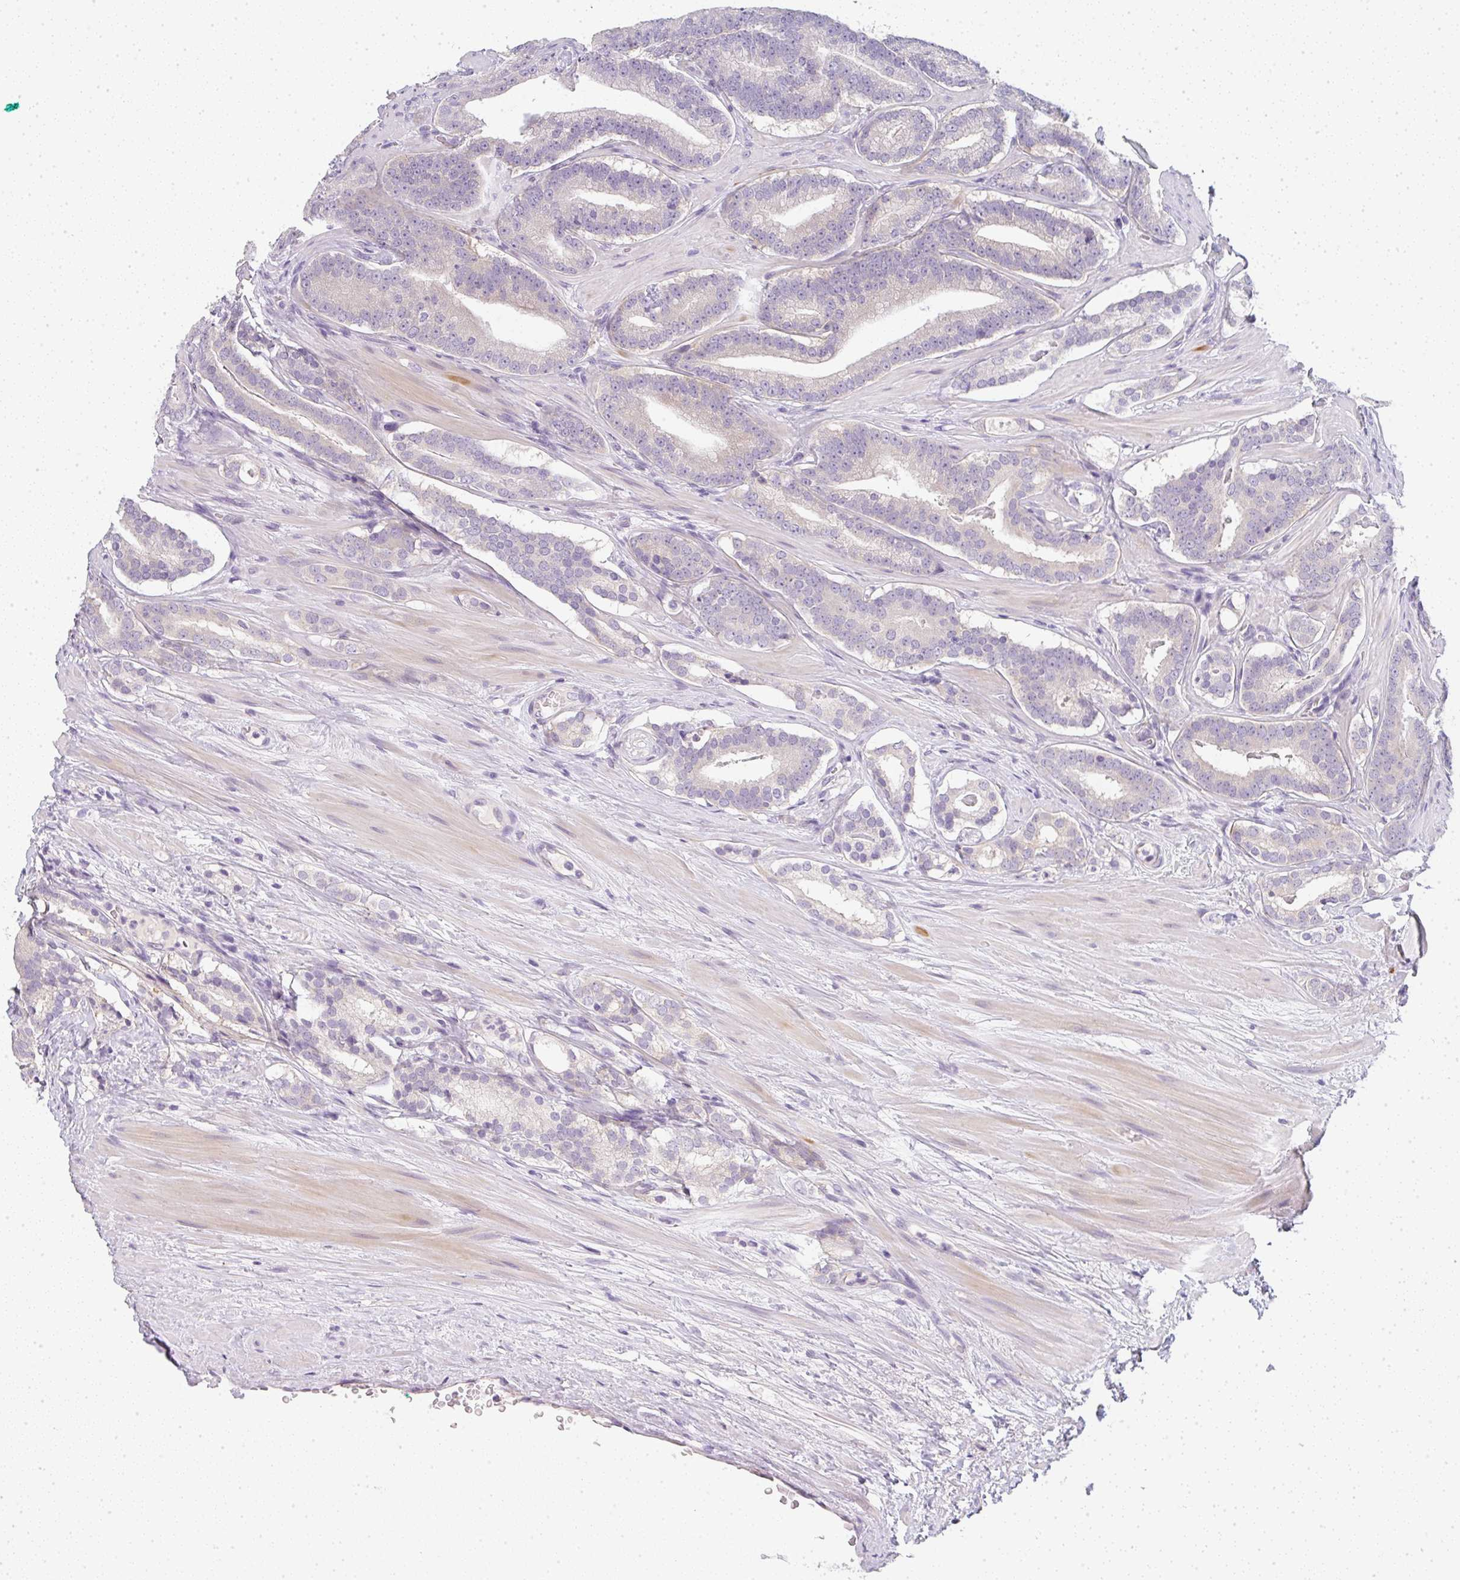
{"staining": {"intensity": "negative", "quantity": "none", "location": "none"}, "tissue": "prostate cancer", "cell_type": "Tumor cells", "image_type": "cancer", "snomed": [{"axis": "morphology", "description": "Adenocarcinoma, High grade"}, {"axis": "topography", "description": "Prostate"}], "caption": "This is a image of IHC staining of prostate cancer, which shows no staining in tumor cells. Nuclei are stained in blue.", "gene": "LPAR4", "patient": {"sex": "male", "age": 55}}